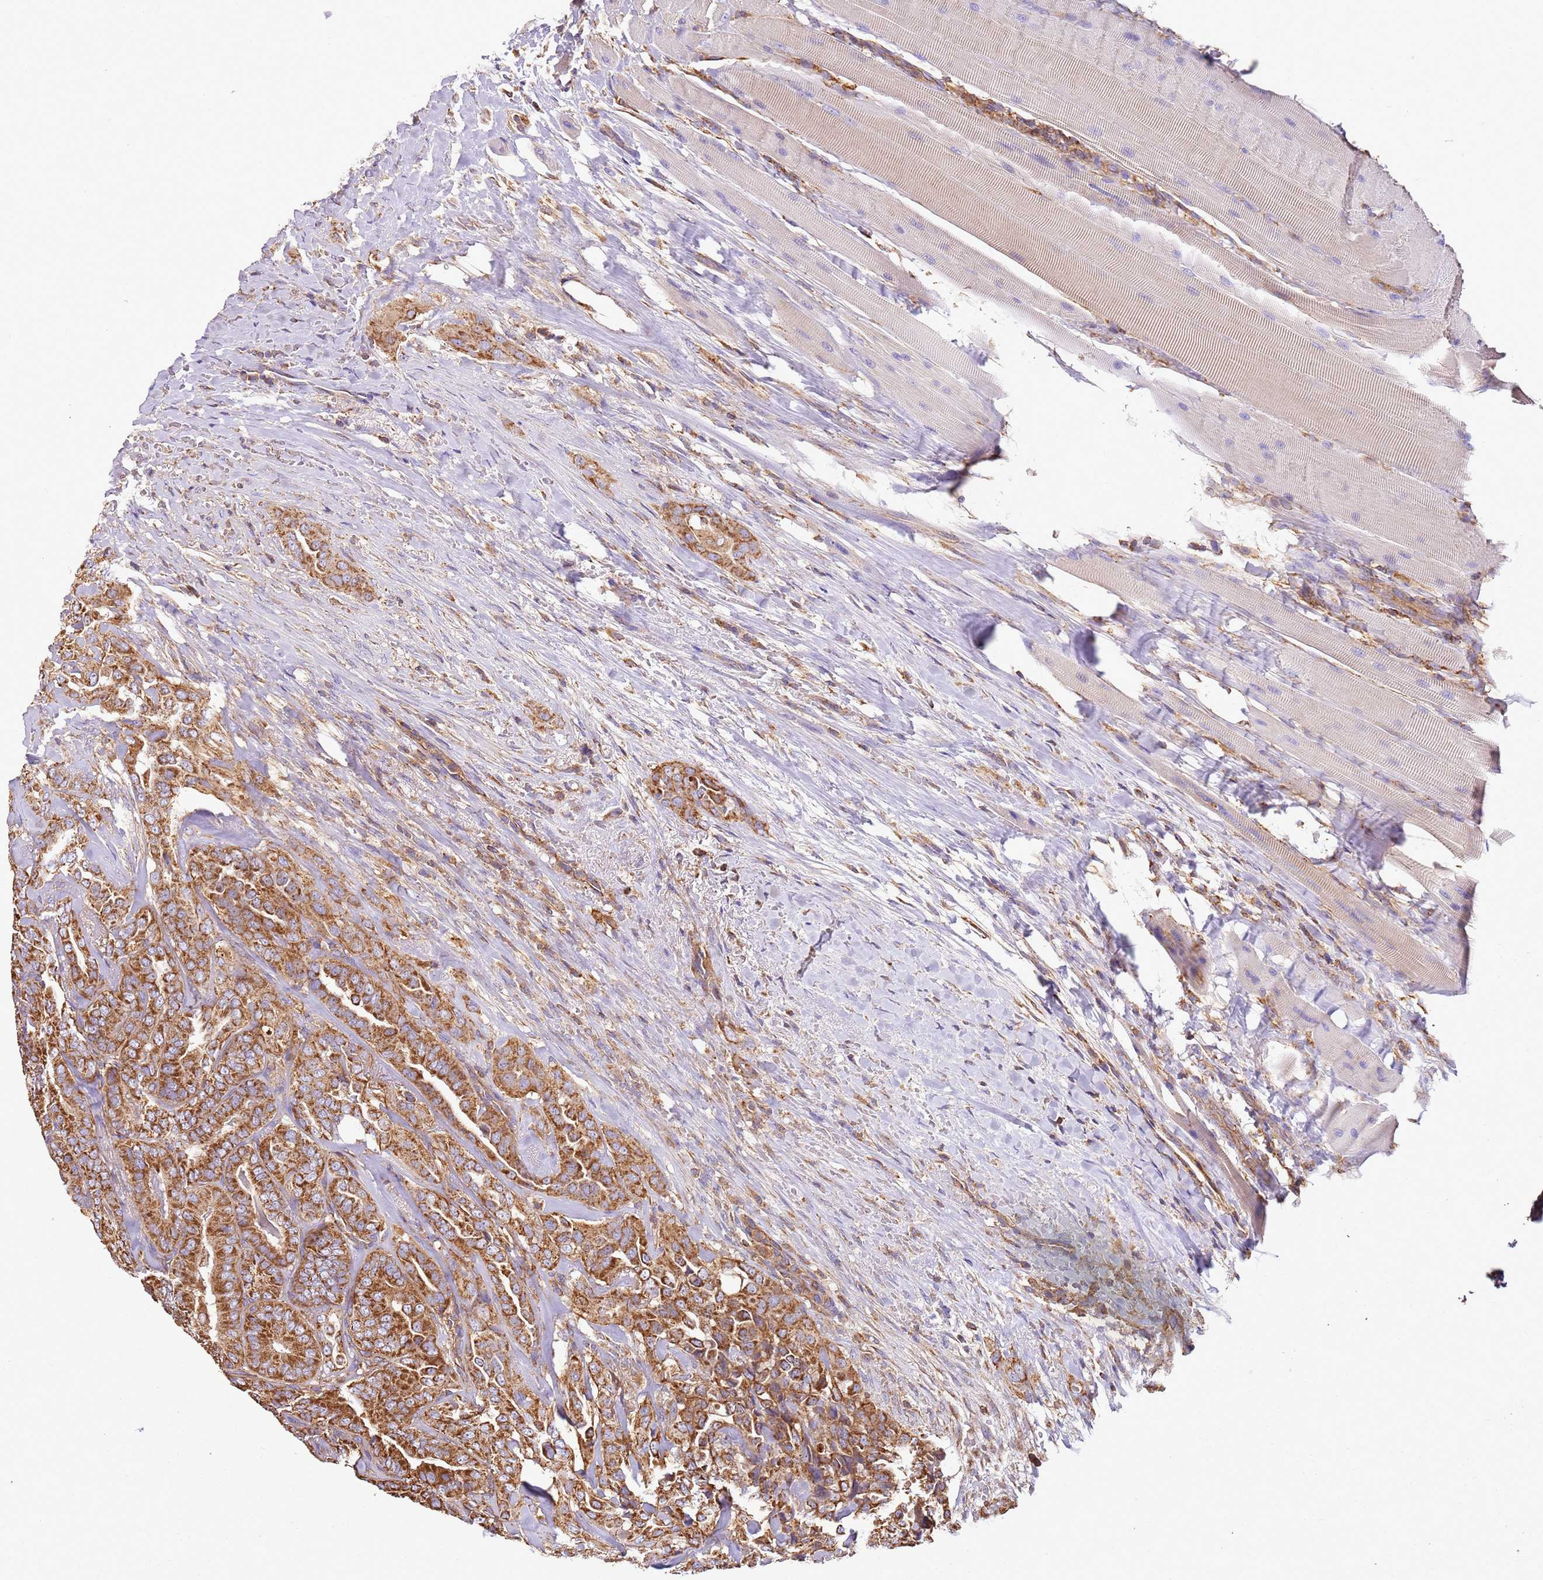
{"staining": {"intensity": "moderate", "quantity": ">75%", "location": "cytoplasmic/membranous"}, "tissue": "thyroid cancer", "cell_type": "Tumor cells", "image_type": "cancer", "snomed": [{"axis": "morphology", "description": "Papillary adenocarcinoma, NOS"}, {"axis": "topography", "description": "Thyroid gland"}], "caption": "There is medium levels of moderate cytoplasmic/membranous staining in tumor cells of papillary adenocarcinoma (thyroid), as demonstrated by immunohistochemical staining (brown color).", "gene": "RMND5A", "patient": {"sex": "male", "age": 61}}